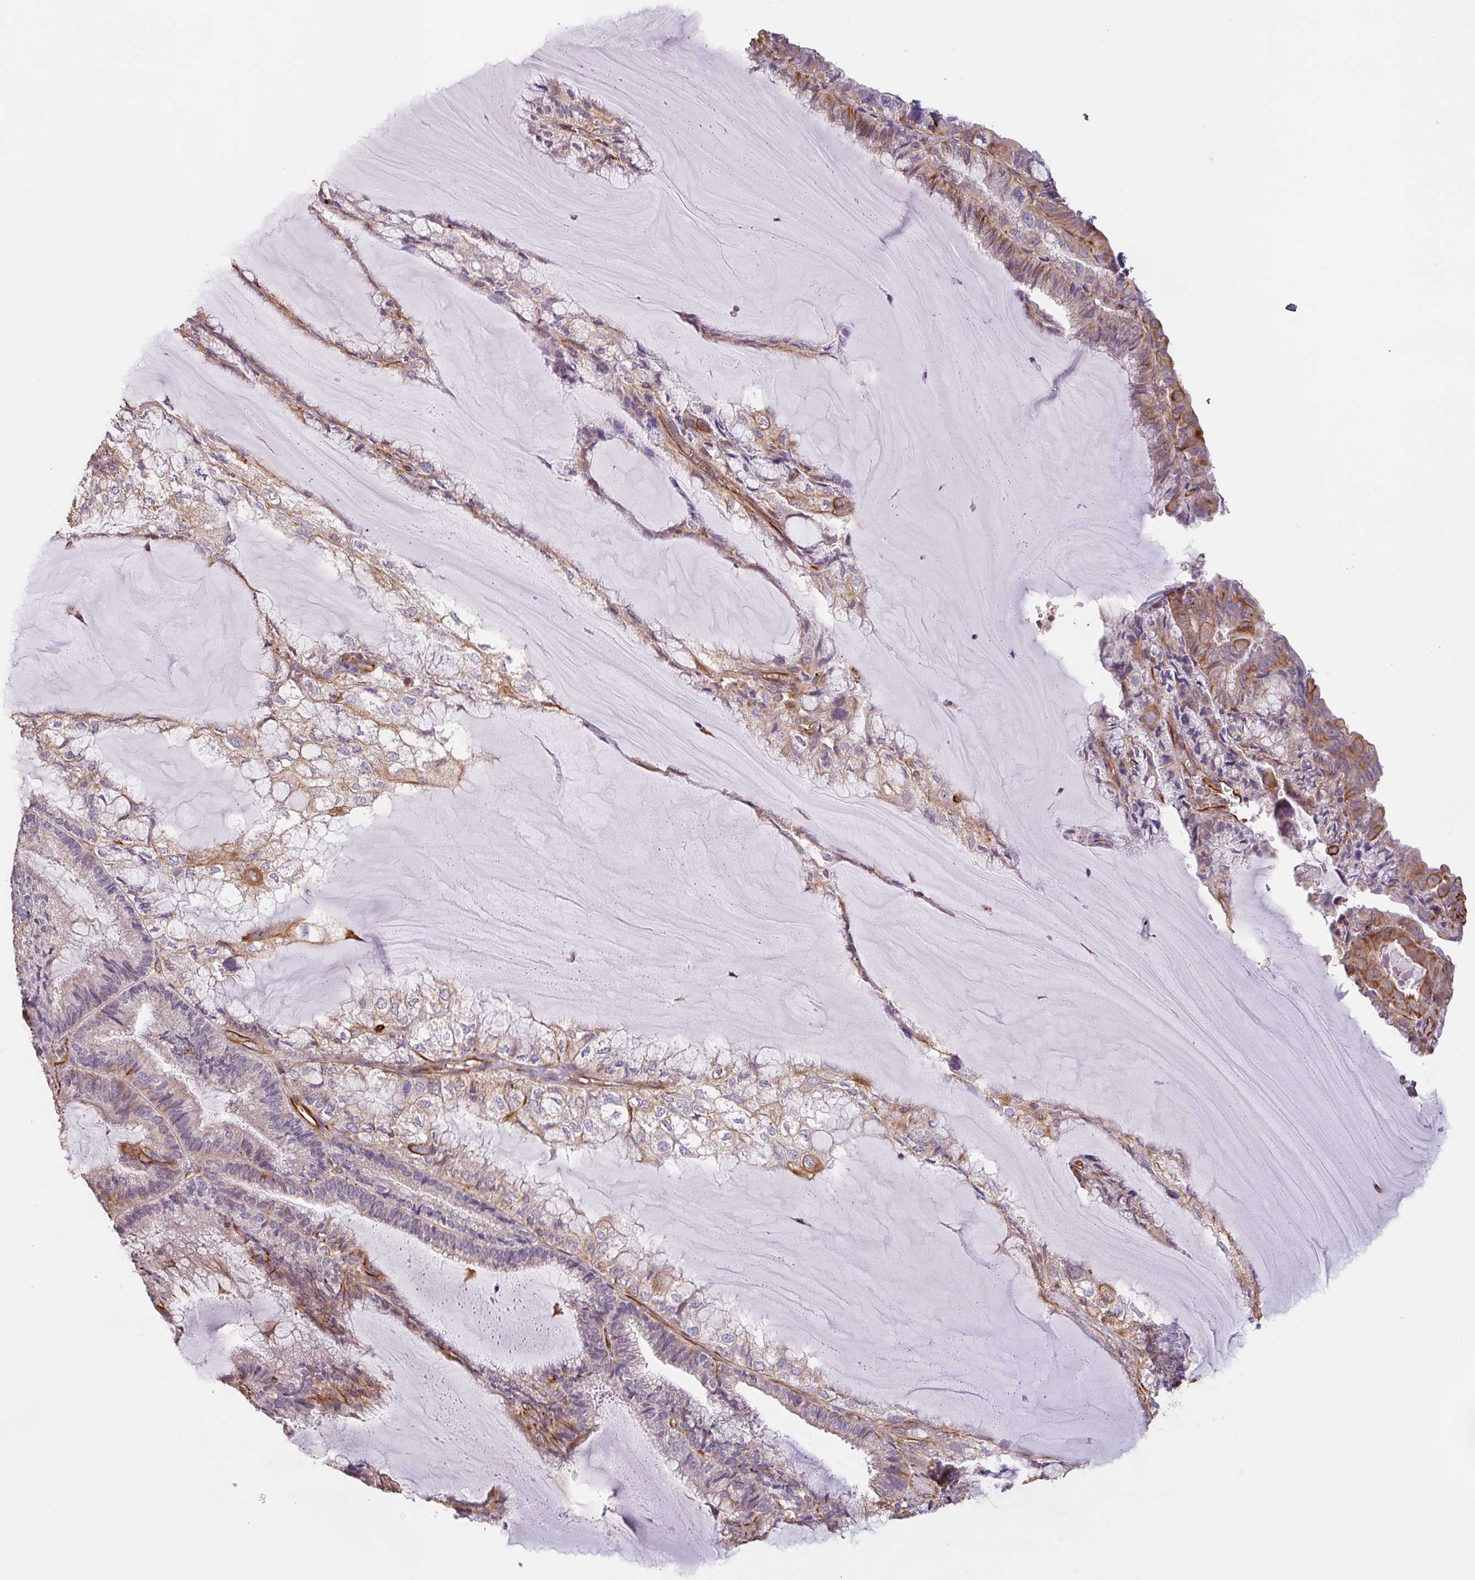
{"staining": {"intensity": "moderate", "quantity": "<25%", "location": "cytoplasmic/membranous"}, "tissue": "endometrial cancer", "cell_type": "Tumor cells", "image_type": "cancer", "snomed": [{"axis": "morphology", "description": "Adenocarcinoma, NOS"}, {"axis": "topography", "description": "Endometrium"}], "caption": "DAB (3,3'-diaminobenzidine) immunohistochemical staining of human endometrial cancer (adenocarcinoma) displays moderate cytoplasmic/membranous protein positivity in about <25% of tumor cells.", "gene": "ZNF790", "patient": {"sex": "female", "age": 81}}